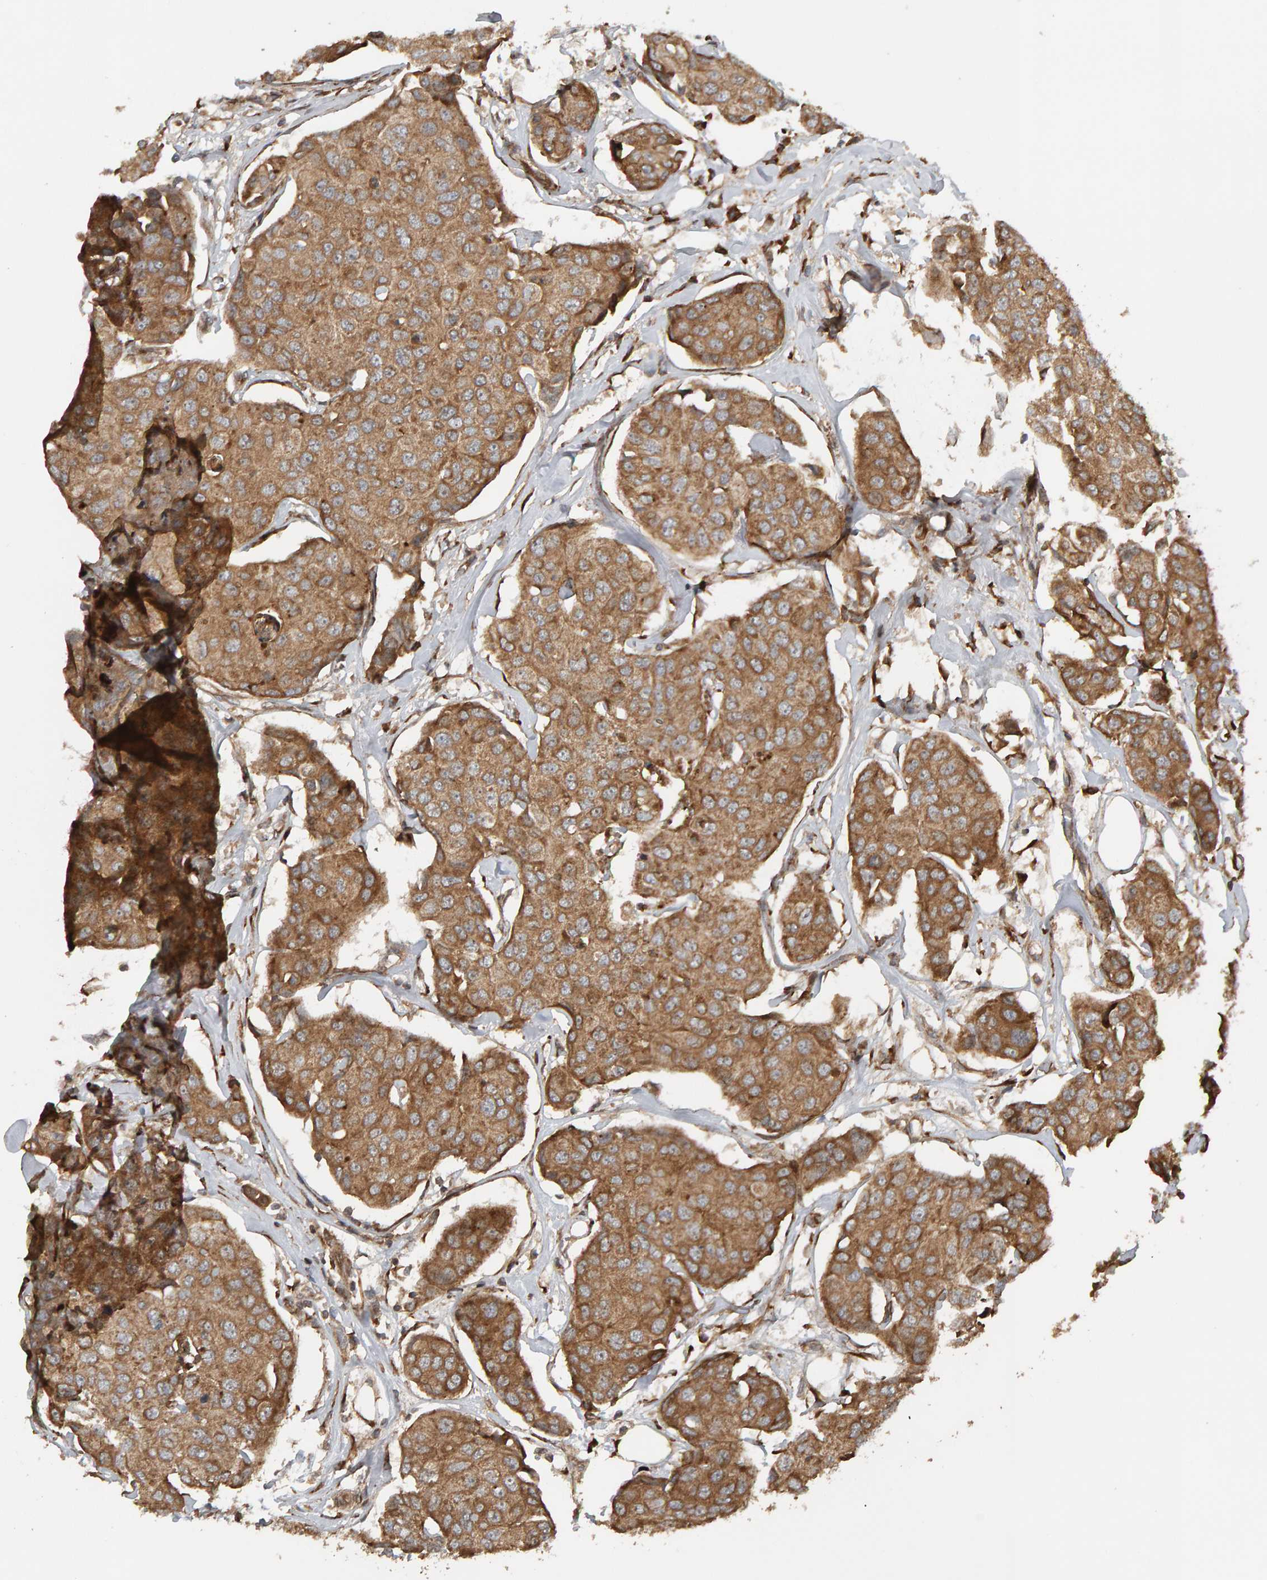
{"staining": {"intensity": "moderate", "quantity": ">75%", "location": "cytoplasmic/membranous"}, "tissue": "breast cancer", "cell_type": "Tumor cells", "image_type": "cancer", "snomed": [{"axis": "morphology", "description": "Duct carcinoma"}, {"axis": "topography", "description": "Breast"}], "caption": "The histopathology image shows staining of infiltrating ductal carcinoma (breast), revealing moderate cytoplasmic/membranous protein expression (brown color) within tumor cells.", "gene": "ZFAND1", "patient": {"sex": "female", "age": 80}}